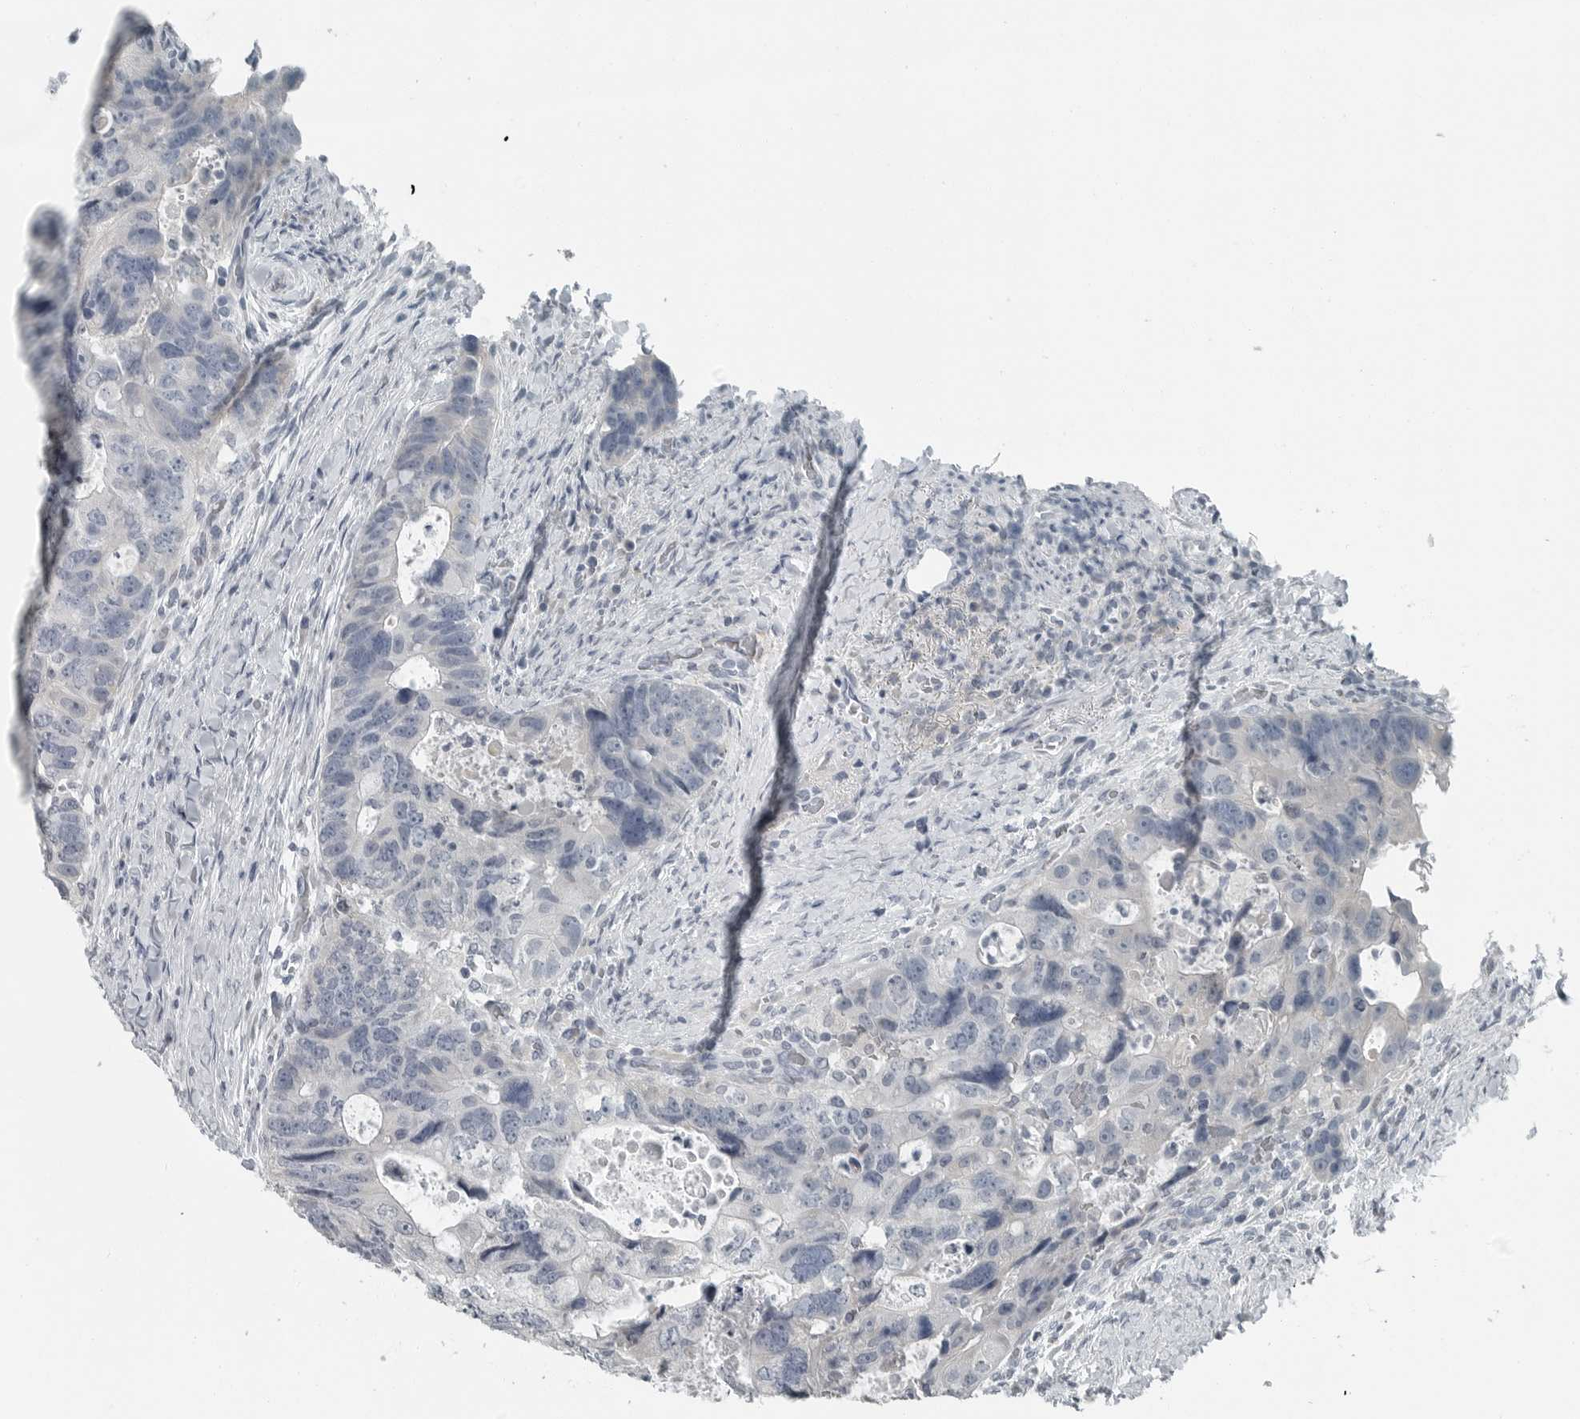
{"staining": {"intensity": "negative", "quantity": "none", "location": "none"}, "tissue": "colorectal cancer", "cell_type": "Tumor cells", "image_type": "cancer", "snomed": [{"axis": "morphology", "description": "Adenocarcinoma, NOS"}, {"axis": "topography", "description": "Rectum"}], "caption": "Immunohistochemical staining of adenocarcinoma (colorectal) shows no significant positivity in tumor cells.", "gene": "KYAT1", "patient": {"sex": "male", "age": 59}}